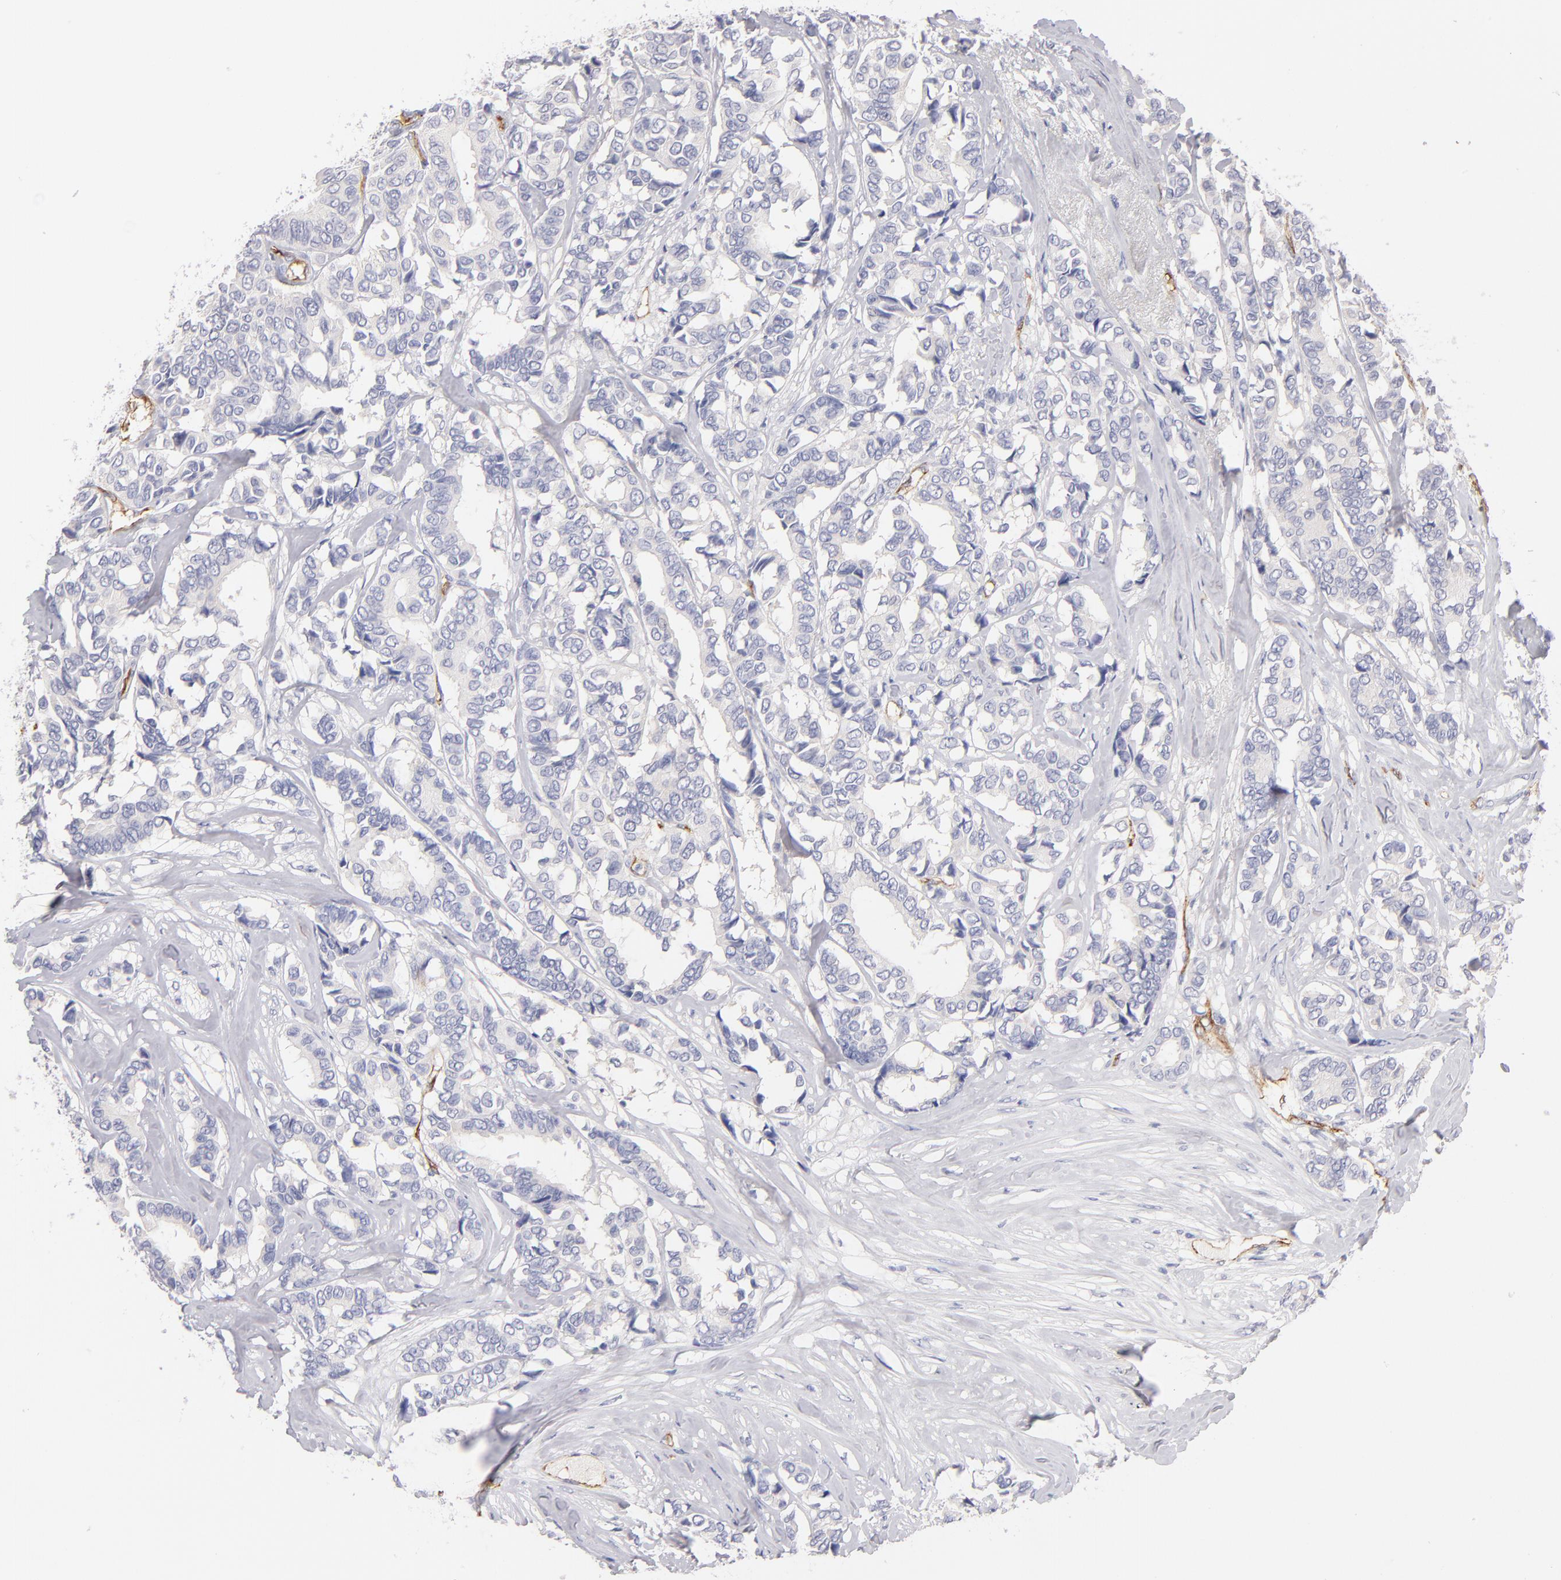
{"staining": {"intensity": "negative", "quantity": "none", "location": "none"}, "tissue": "breast cancer", "cell_type": "Tumor cells", "image_type": "cancer", "snomed": [{"axis": "morphology", "description": "Duct carcinoma"}, {"axis": "topography", "description": "Breast"}], "caption": "High magnification brightfield microscopy of breast cancer stained with DAB (3,3'-diaminobenzidine) (brown) and counterstained with hematoxylin (blue): tumor cells show no significant expression.", "gene": "PLVAP", "patient": {"sex": "female", "age": 87}}